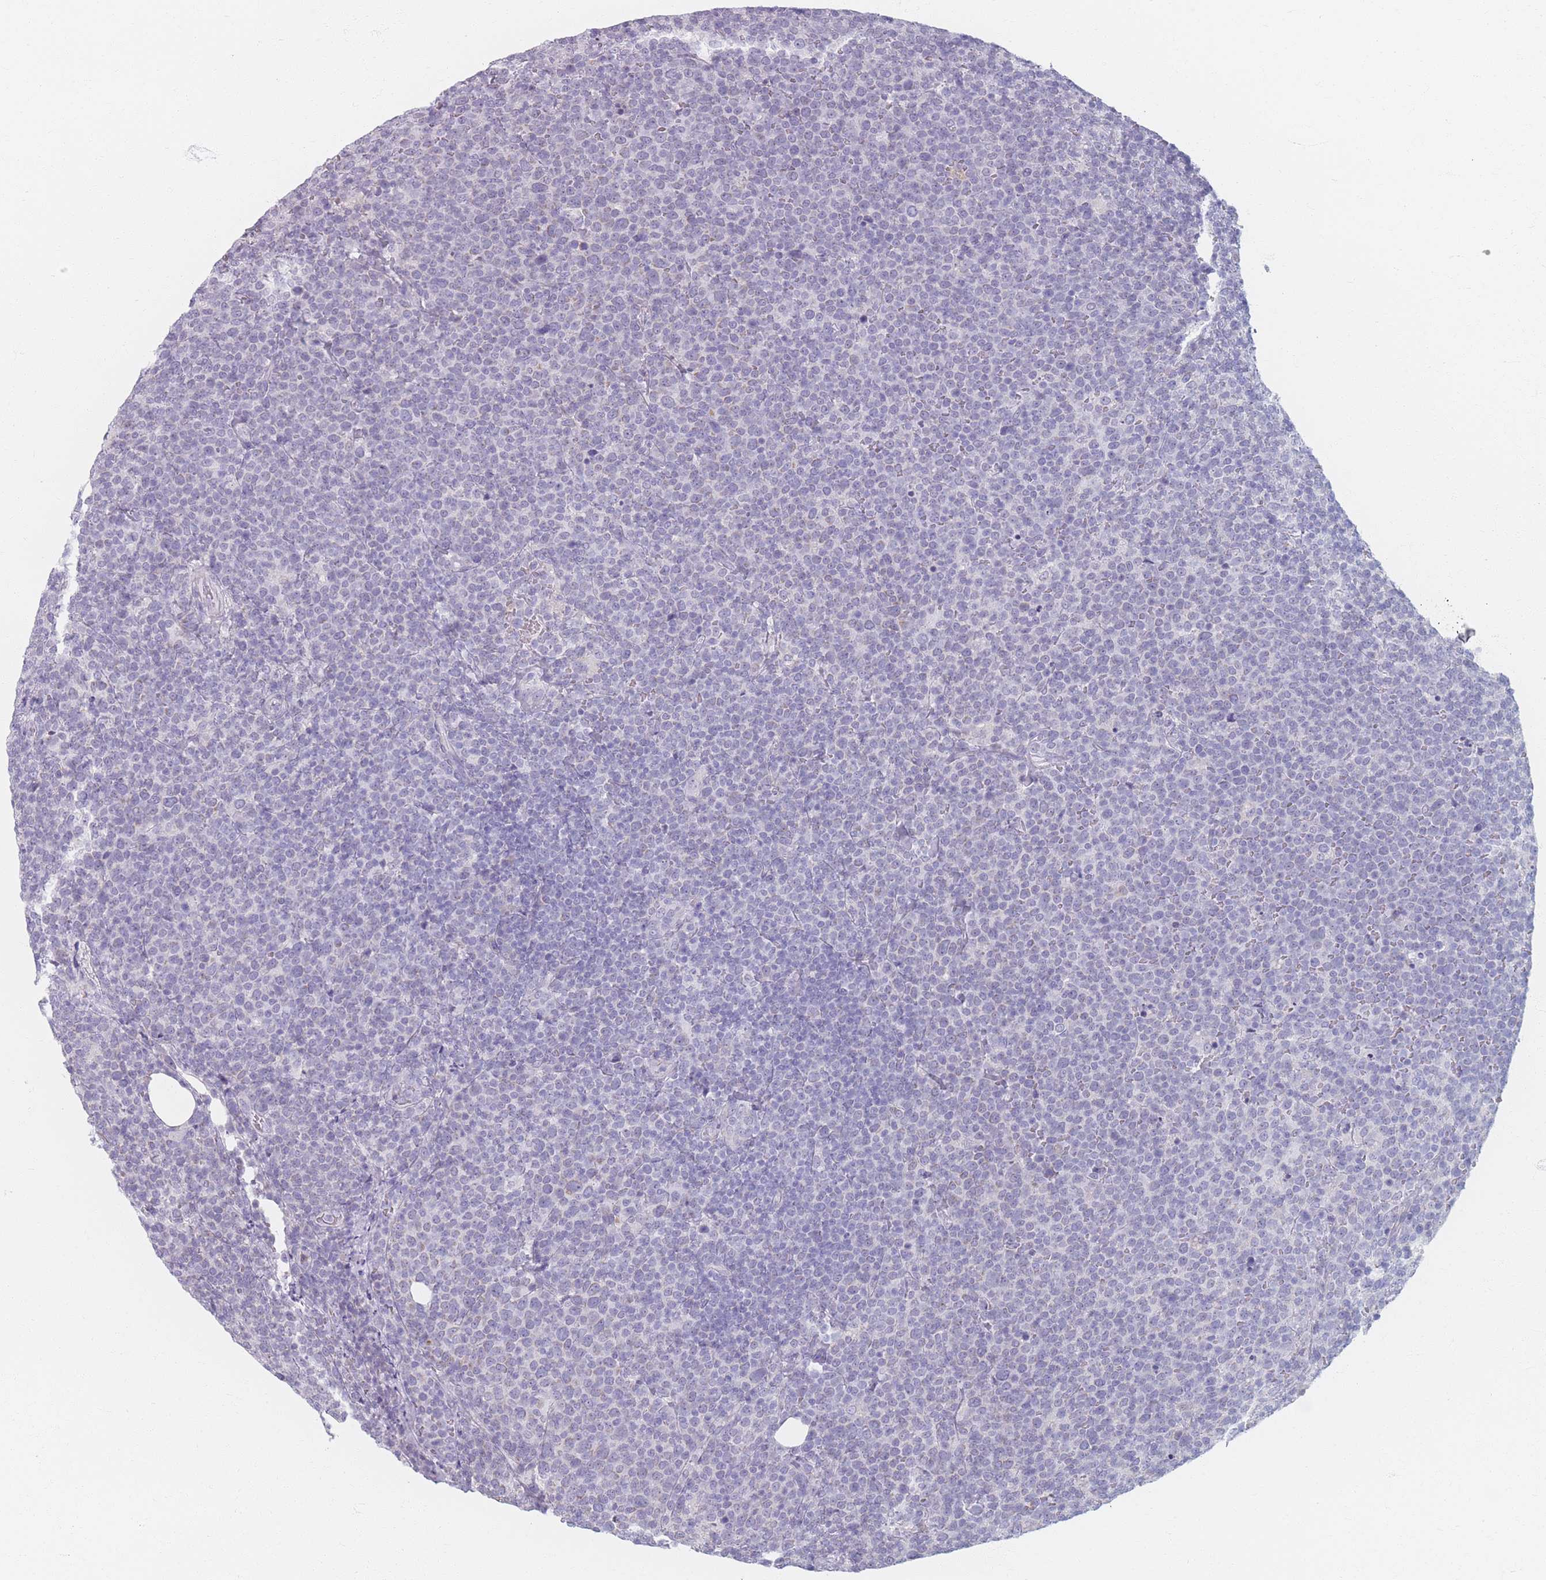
{"staining": {"intensity": "negative", "quantity": "none", "location": "none"}, "tissue": "lymphoma", "cell_type": "Tumor cells", "image_type": "cancer", "snomed": [{"axis": "morphology", "description": "Malignant lymphoma, non-Hodgkin's type, High grade"}, {"axis": "topography", "description": "Lymph node"}], "caption": "Malignant lymphoma, non-Hodgkin's type (high-grade) stained for a protein using IHC displays no staining tumor cells.", "gene": "PIGM", "patient": {"sex": "male", "age": 61}}